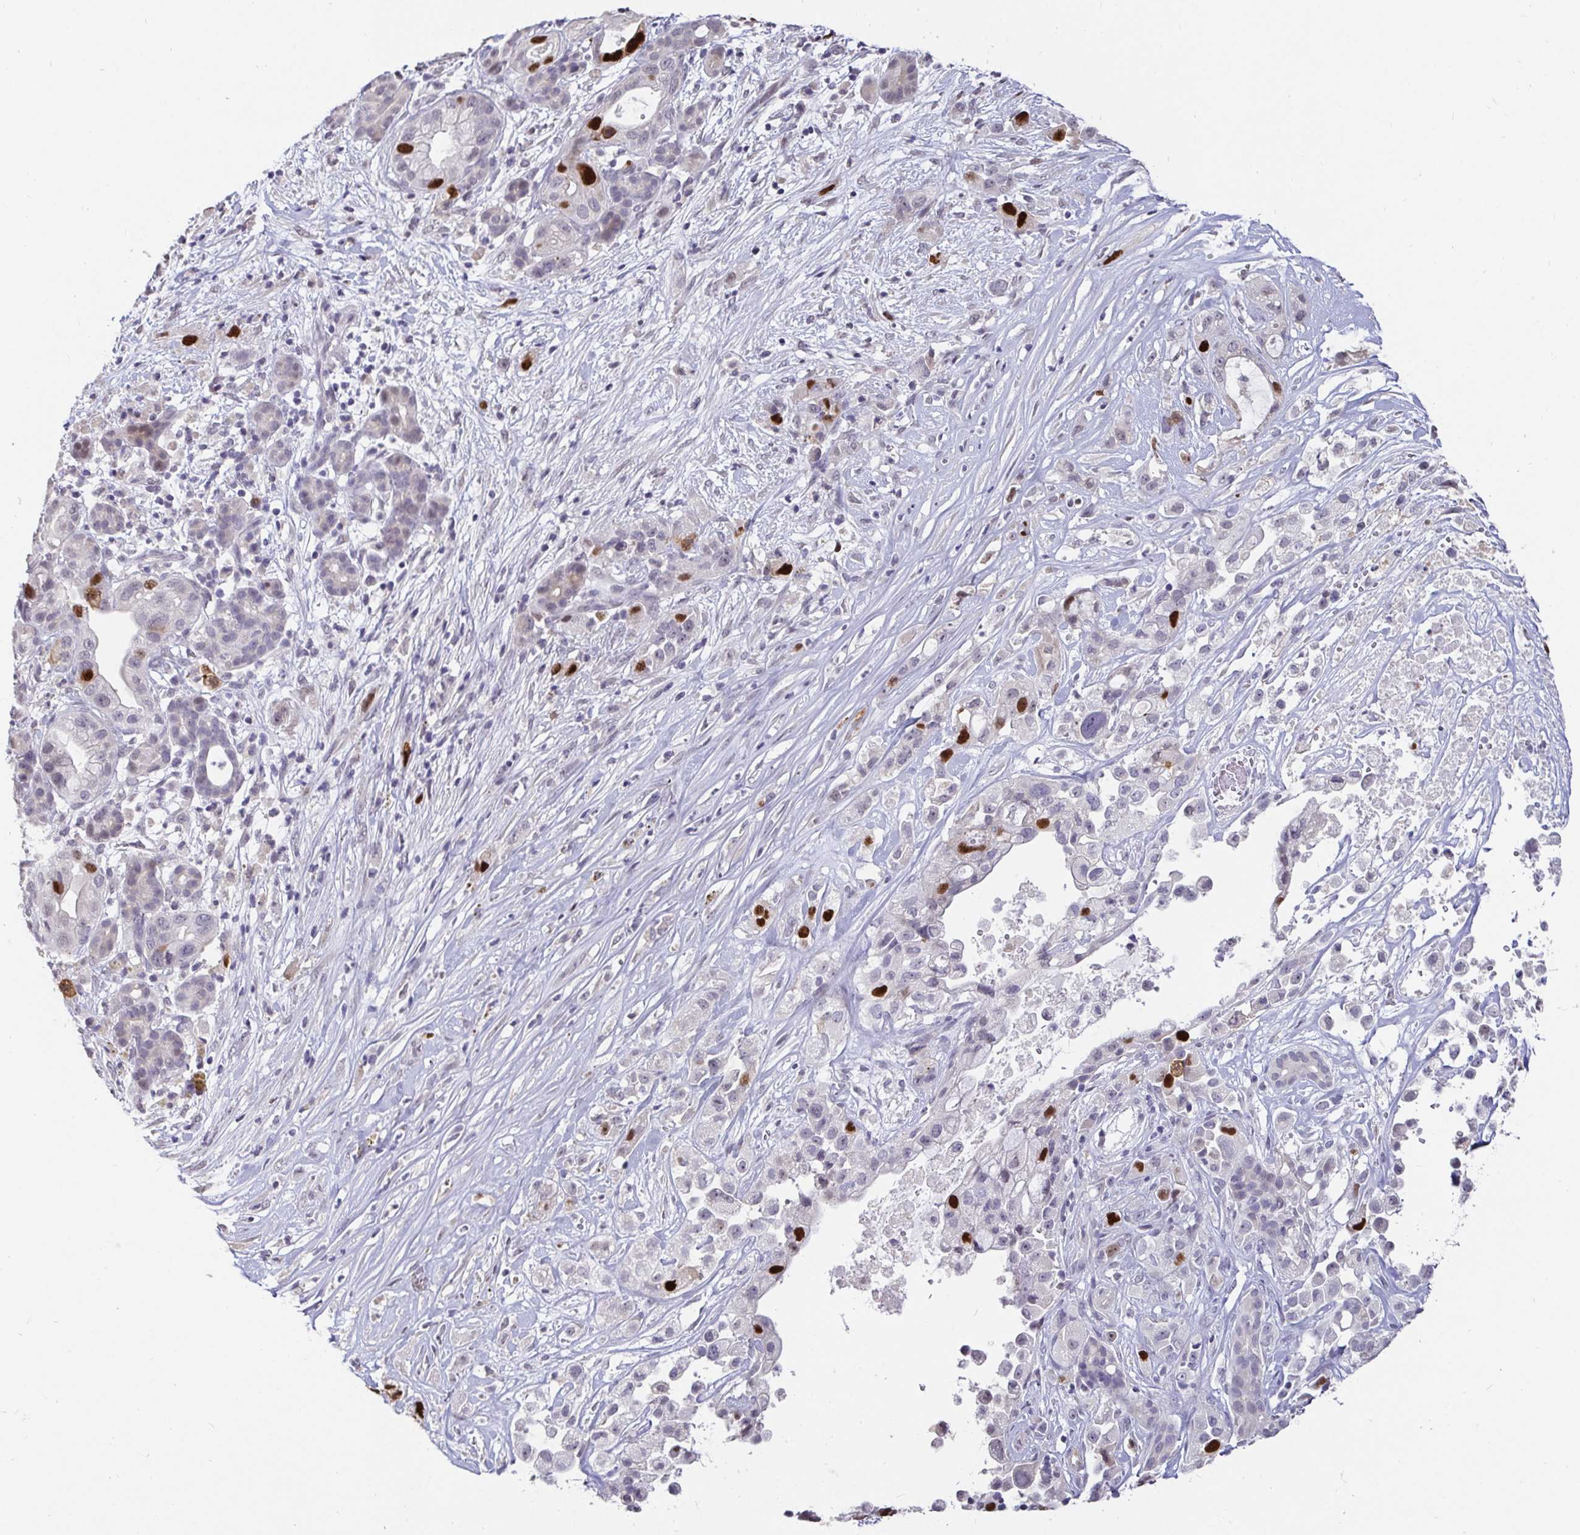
{"staining": {"intensity": "strong", "quantity": "<25%", "location": "nuclear"}, "tissue": "pancreatic cancer", "cell_type": "Tumor cells", "image_type": "cancer", "snomed": [{"axis": "morphology", "description": "Adenocarcinoma, NOS"}, {"axis": "topography", "description": "Pancreas"}], "caption": "Immunohistochemistry photomicrograph of neoplastic tissue: adenocarcinoma (pancreatic) stained using IHC shows medium levels of strong protein expression localized specifically in the nuclear of tumor cells, appearing as a nuclear brown color.", "gene": "ANLN", "patient": {"sex": "male", "age": 44}}